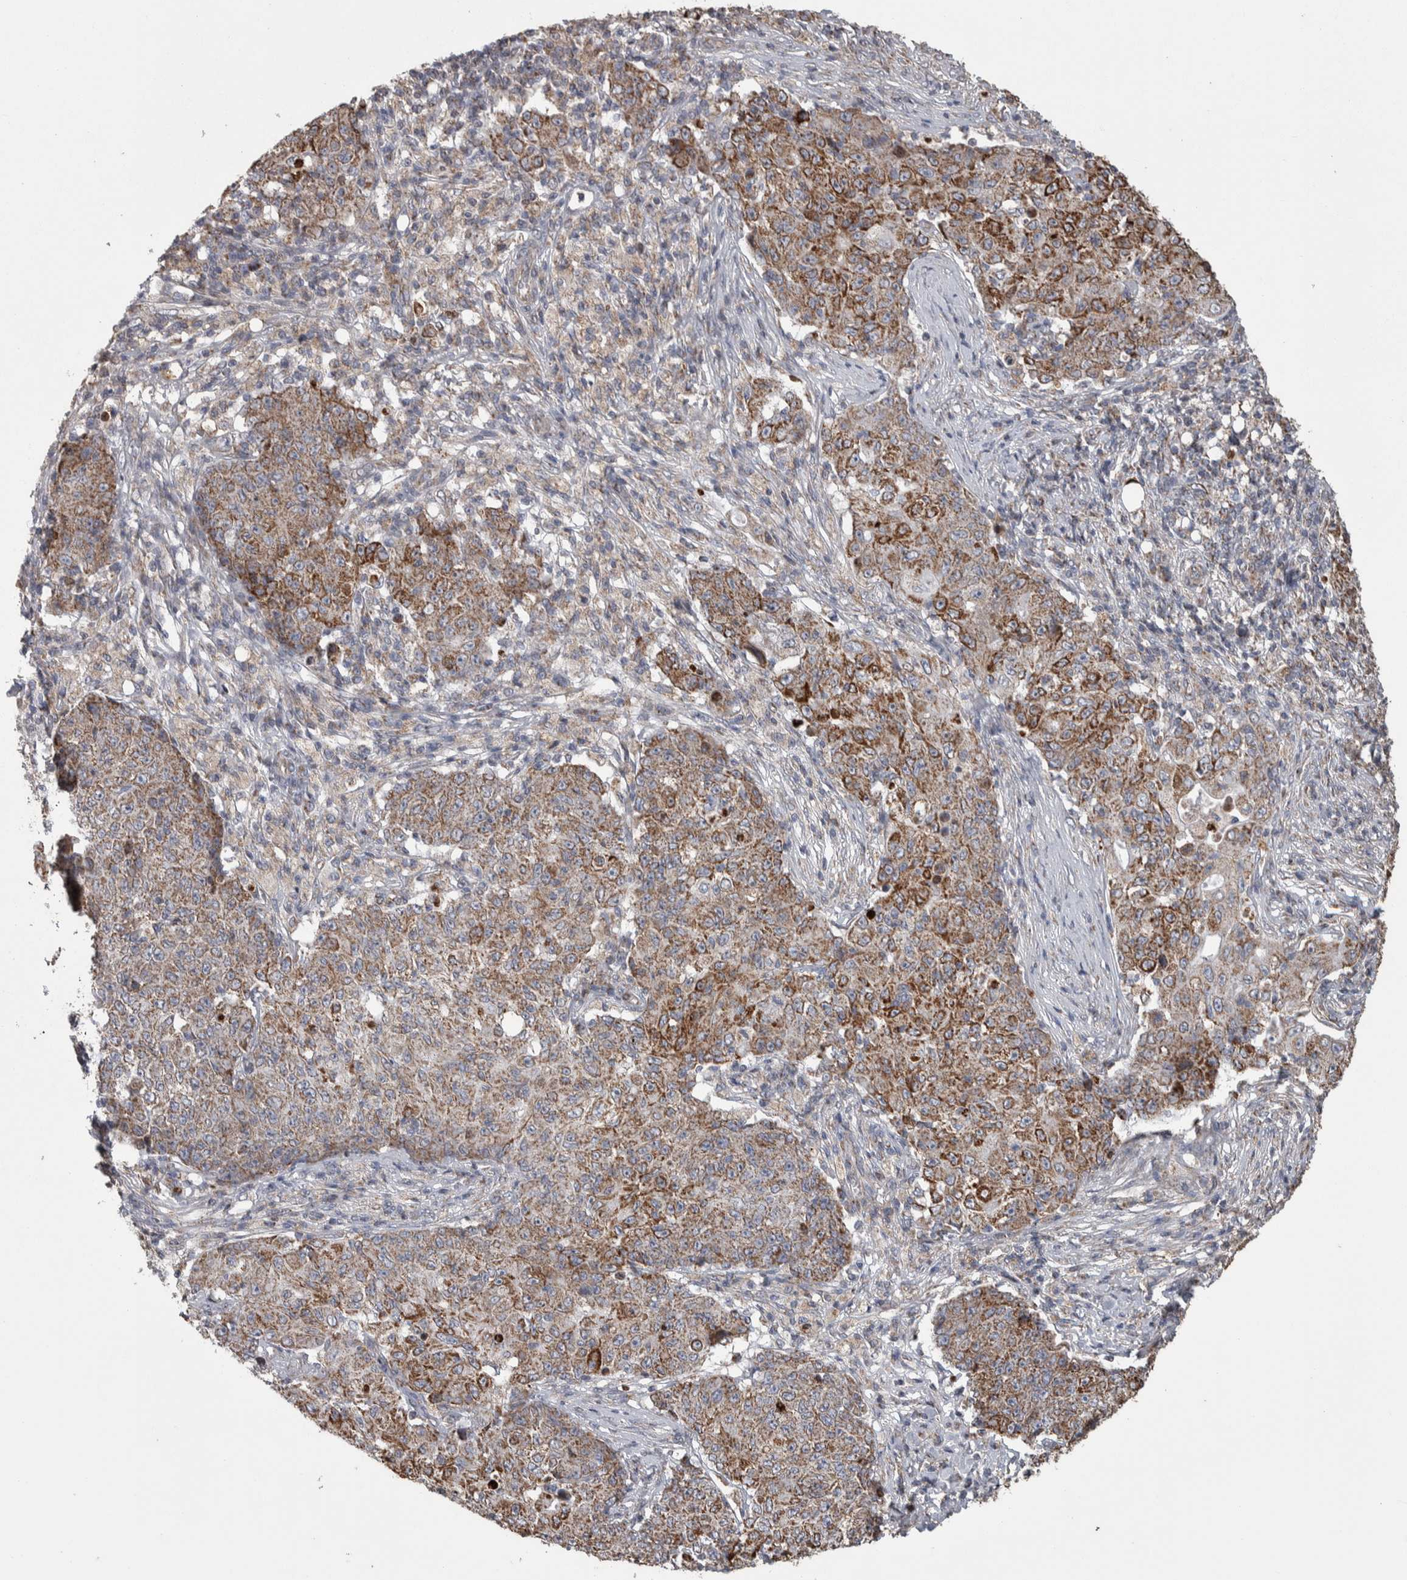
{"staining": {"intensity": "moderate", "quantity": ">75%", "location": "cytoplasmic/membranous"}, "tissue": "ovarian cancer", "cell_type": "Tumor cells", "image_type": "cancer", "snomed": [{"axis": "morphology", "description": "Carcinoma, endometroid"}, {"axis": "topography", "description": "Ovary"}], "caption": "High-power microscopy captured an IHC image of ovarian endometroid carcinoma, revealing moderate cytoplasmic/membranous staining in approximately >75% of tumor cells. (Brightfield microscopy of DAB IHC at high magnification).", "gene": "SCO1", "patient": {"sex": "female", "age": 42}}